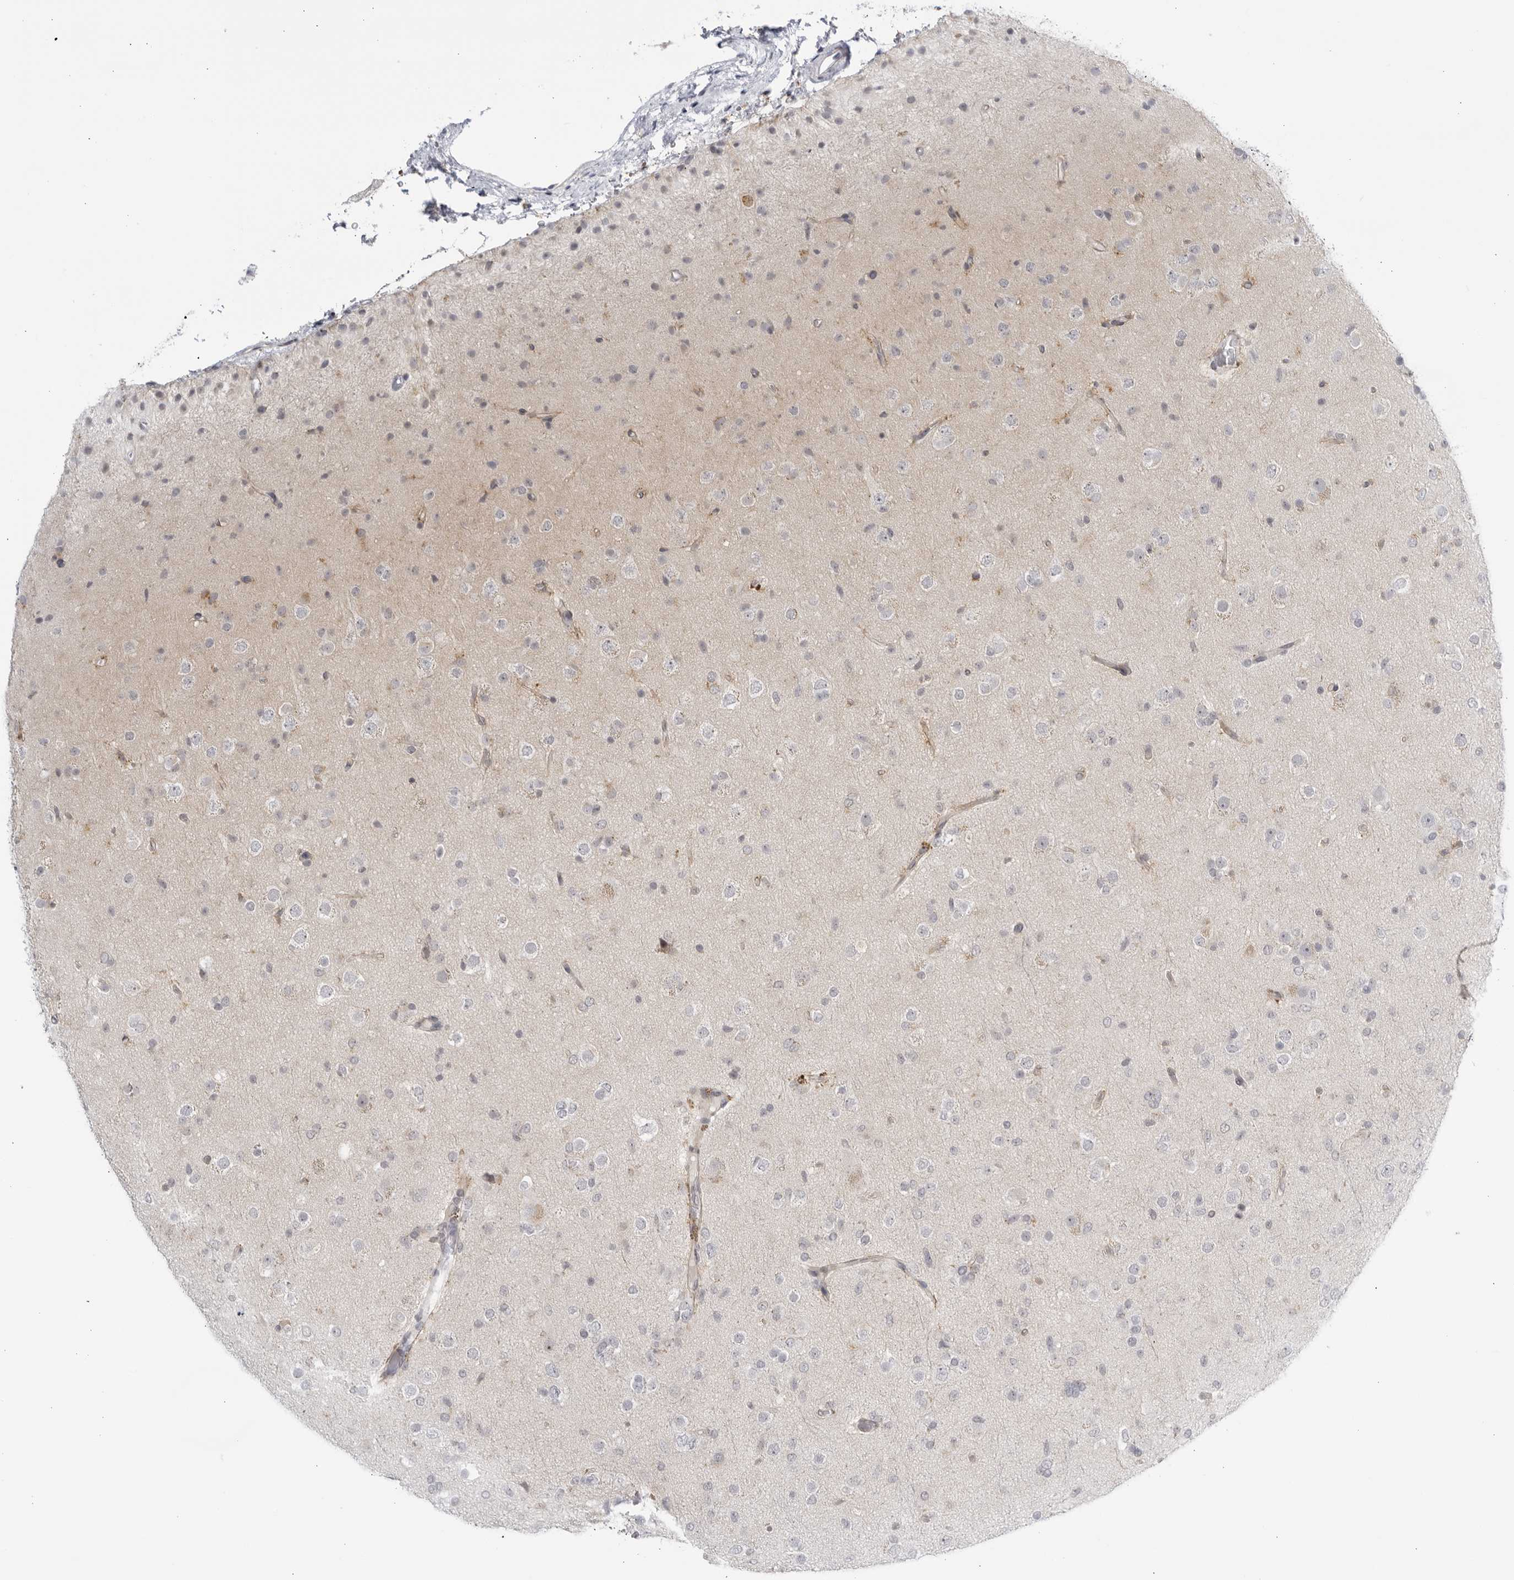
{"staining": {"intensity": "negative", "quantity": "none", "location": "none"}, "tissue": "glioma", "cell_type": "Tumor cells", "image_type": "cancer", "snomed": [{"axis": "morphology", "description": "Glioma, malignant, Low grade"}, {"axis": "topography", "description": "Brain"}], "caption": "Immunohistochemistry (IHC) of glioma exhibits no positivity in tumor cells. (Stains: DAB (3,3'-diaminobenzidine) immunohistochemistry (IHC) with hematoxylin counter stain, Microscopy: brightfield microscopy at high magnification).", "gene": "CNBD1", "patient": {"sex": "male", "age": 65}}